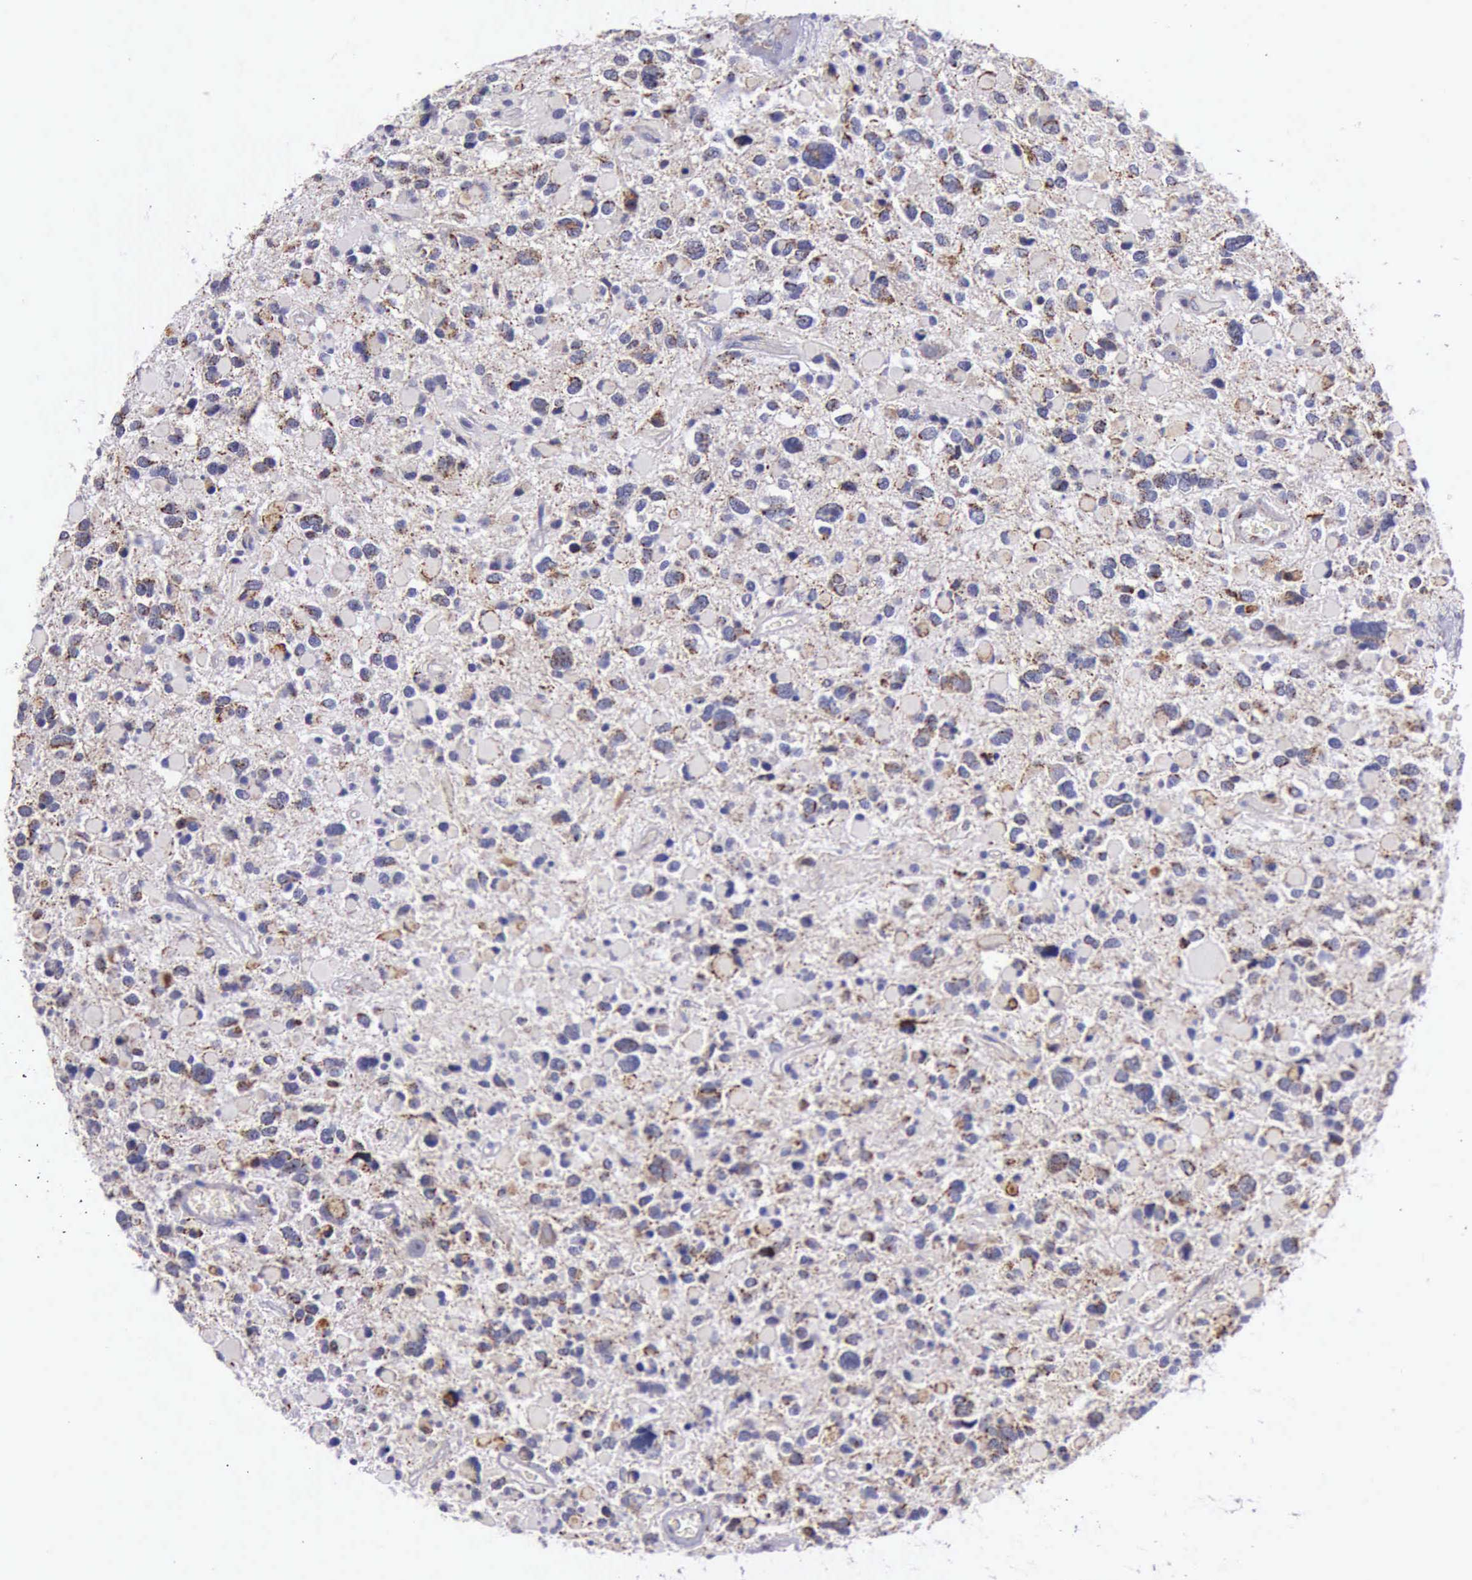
{"staining": {"intensity": "weak", "quantity": "25%-75%", "location": "cytoplasmic/membranous"}, "tissue": "glioma", "cell_type": "Tumor cells", "image_type": "cancer", "snomed": [{"axis": "morphology", "description": "Glioma, malignant, High grade"}, {"axis": "topography", "description": "Brain"}], "caption": "This image displays immunohistochemistry staining of human malignant glioma (high-grade), with low weak cytoplasmic/membranous expression in about 25%-75% of tumor cells.", "gene": "TXN2", "patient": {"sex": "female", "age": 37}}